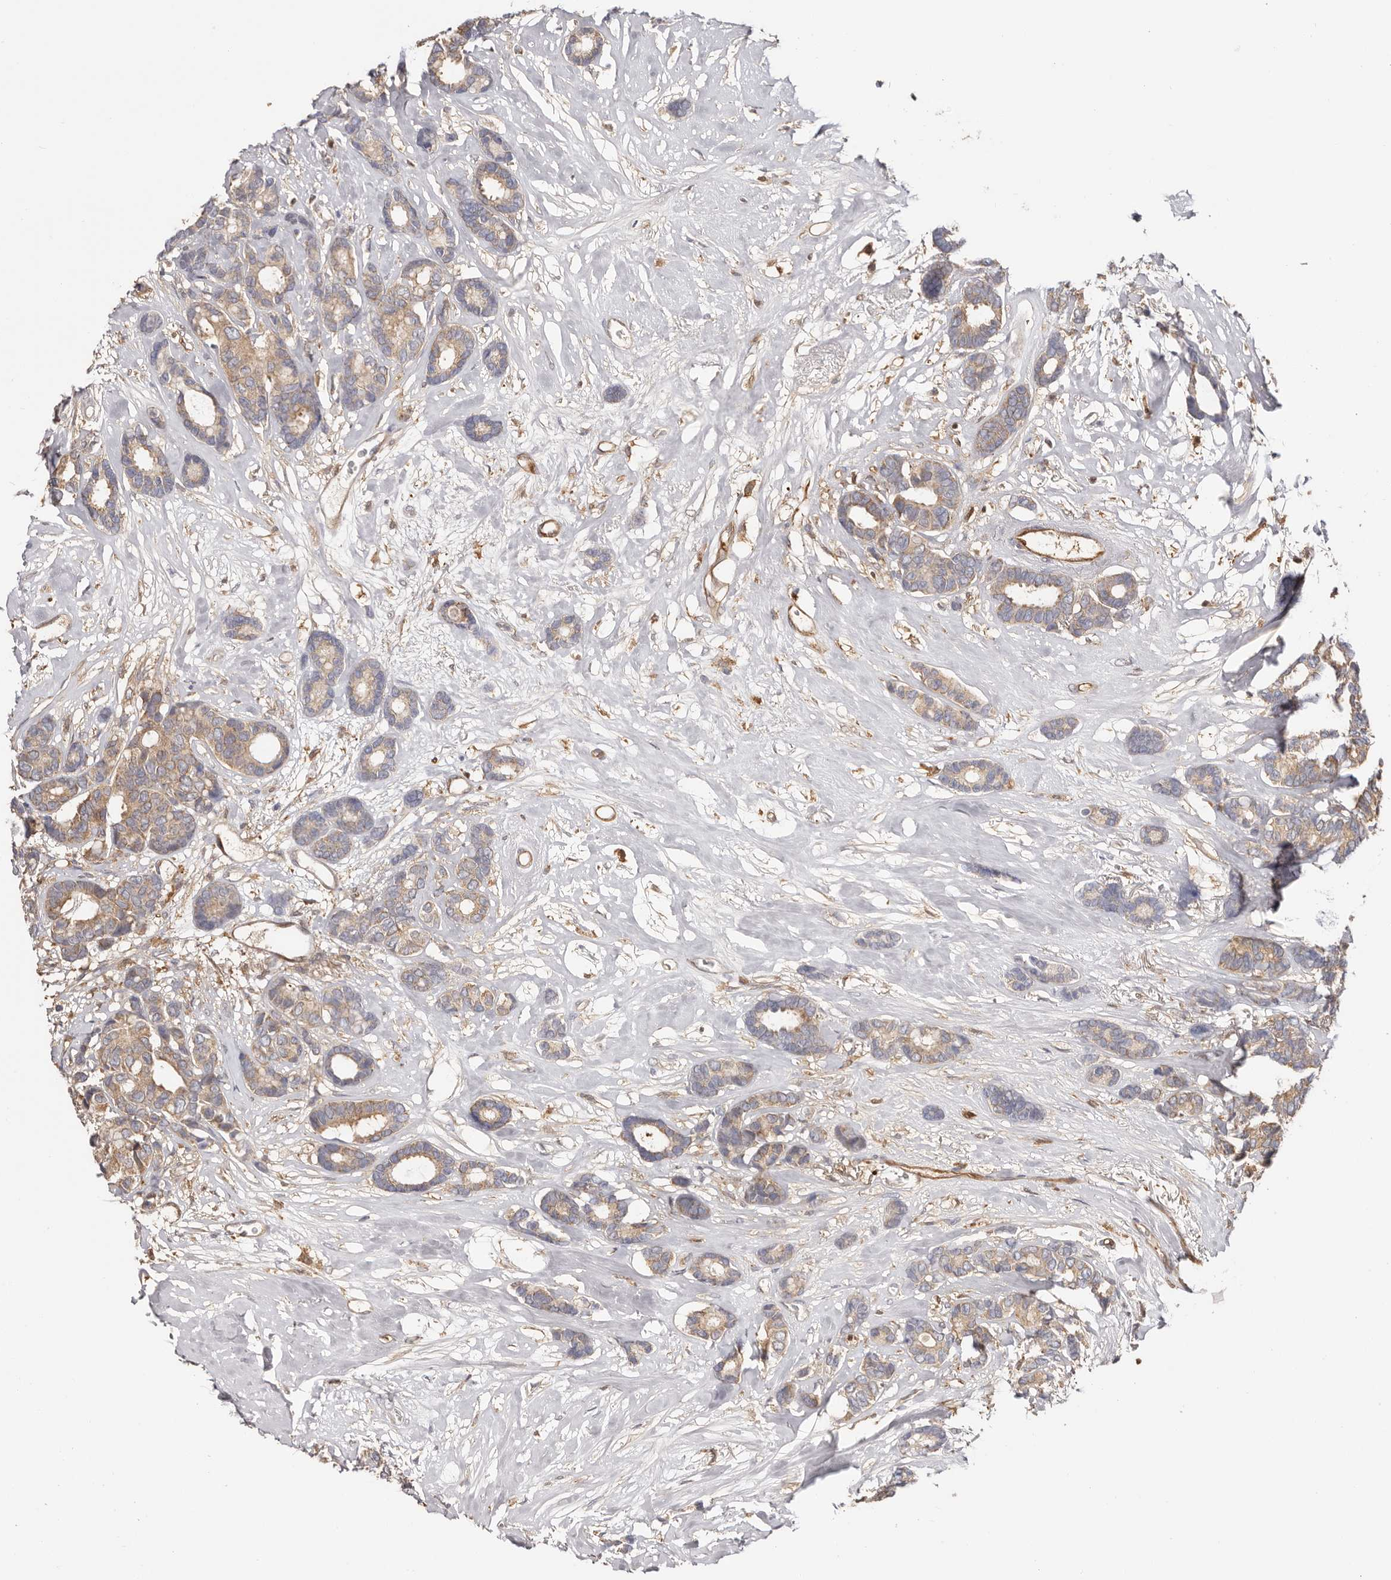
{"staining": {"intensity": "moderate", "quantity": ">75%", "location": "cytoplasmic/membranous"}, "tissue": "breast cancer", "cell_type": "Tumor cells", "image_type": "cancer", "snomed": [{"axis": "morphology", "description": "Duct carcinoma"}, {"axis": "topography", "description": "Breast"}], "caption": "DAB (3,3'-diaminobenzidine) immunohistochemical staining of breast cancer exhibits moderate cytoplasmic/membranous protein staining in approximately >75% of tumor cells. (IHC, brightfield microscopy, high magnification).", "gene": "LAP3", "patient": {"sex": "female", "age": 87}}